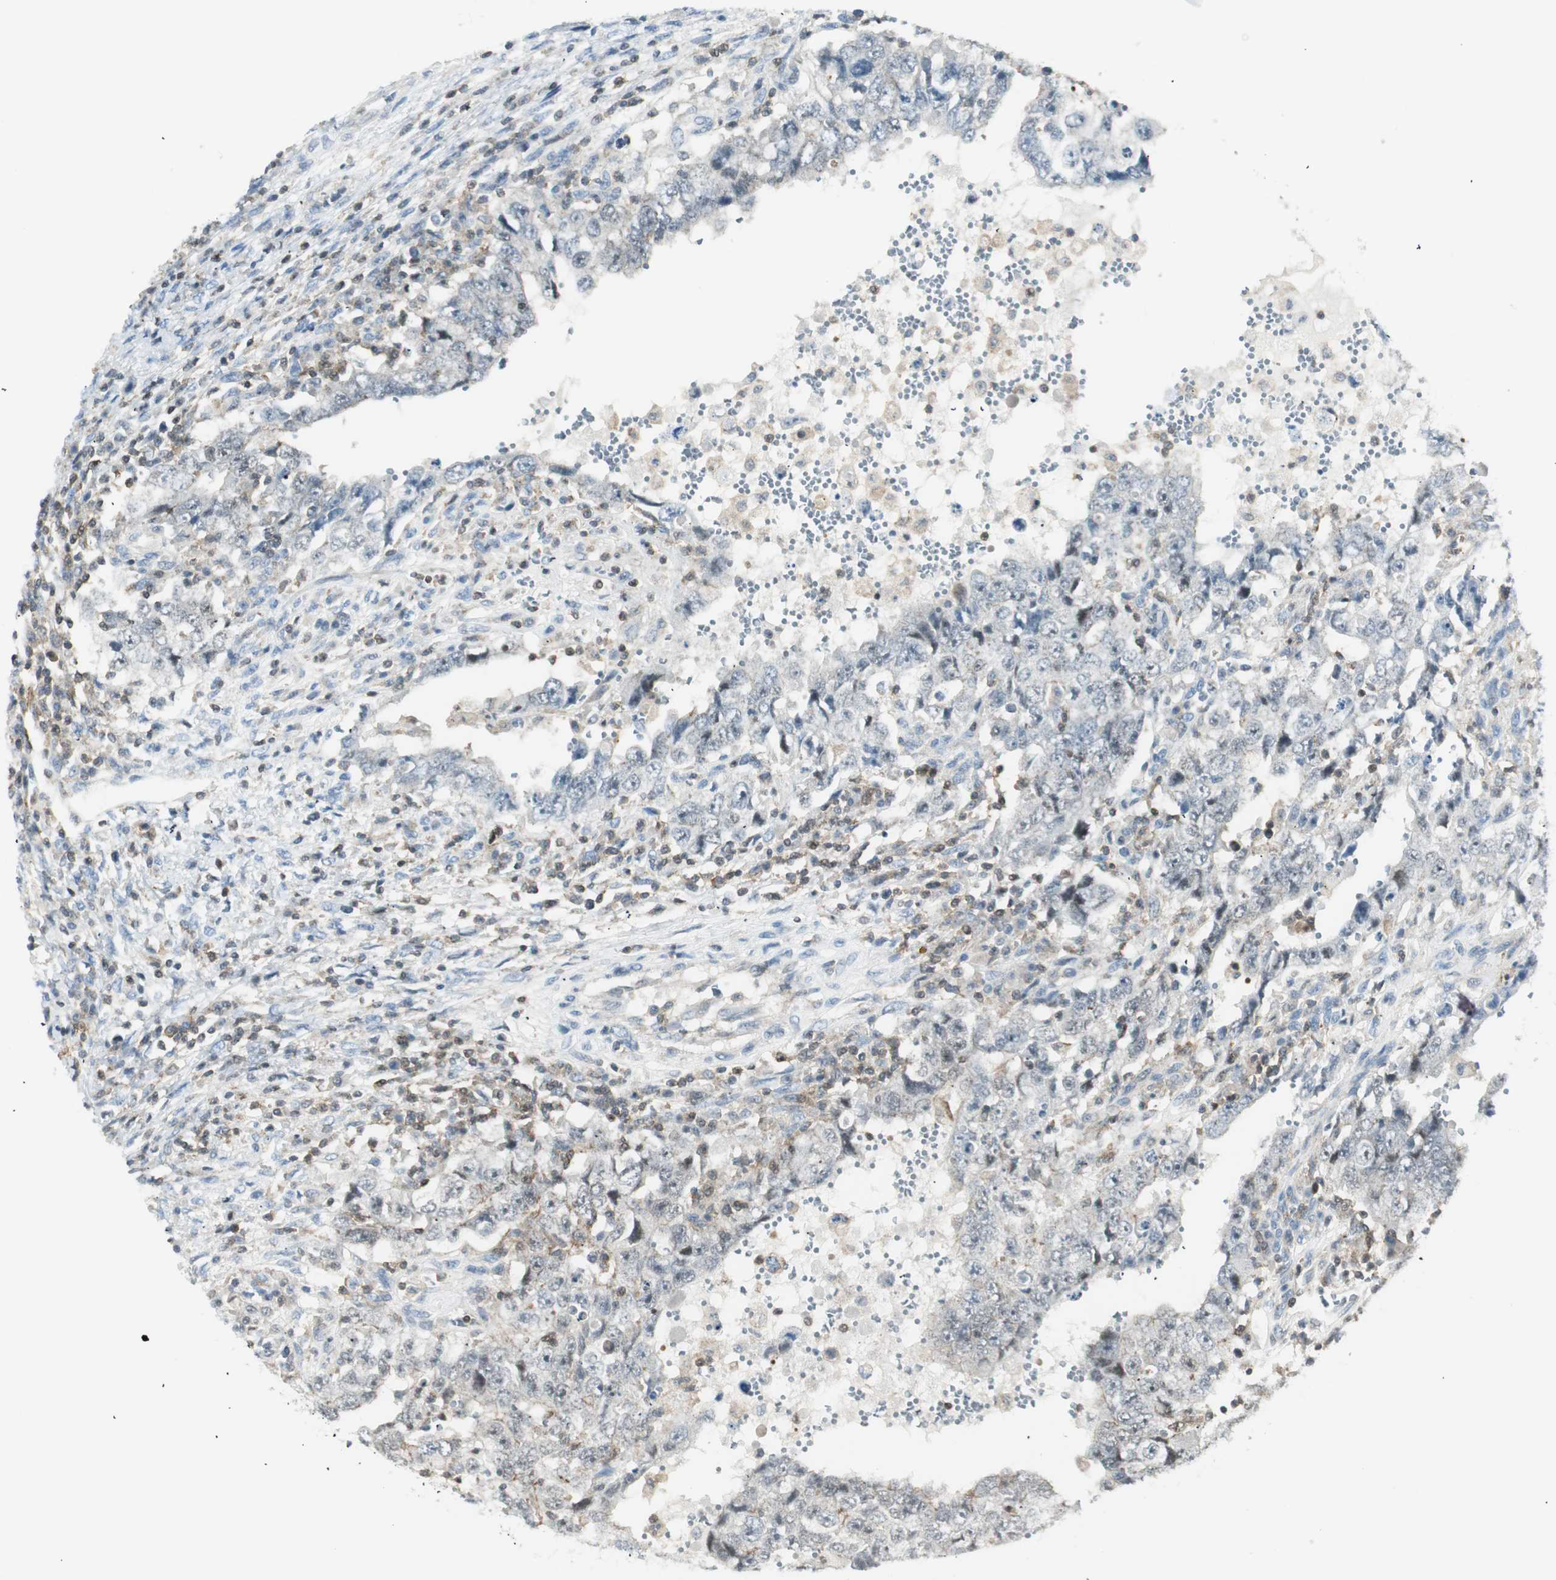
{"staining": {"intensity": "weak", "quantity": "<25%", "location": "cytoplasmic/membranous"}, "tissue": "testis cancer", "cell_type": "Tumor cells", "image_type": "cancer", "snomed": [{"axis": "morphology", "description": "Carcinoma, Embryonal, NOS"}, {"axis": "topography", "description": "Testis"}], "caption": "There is no significant positivity in tumor cells of testis embryonal carcinoma.", "gene": "PPP1CA", "patient": {"sex": "male", "age": 26}}